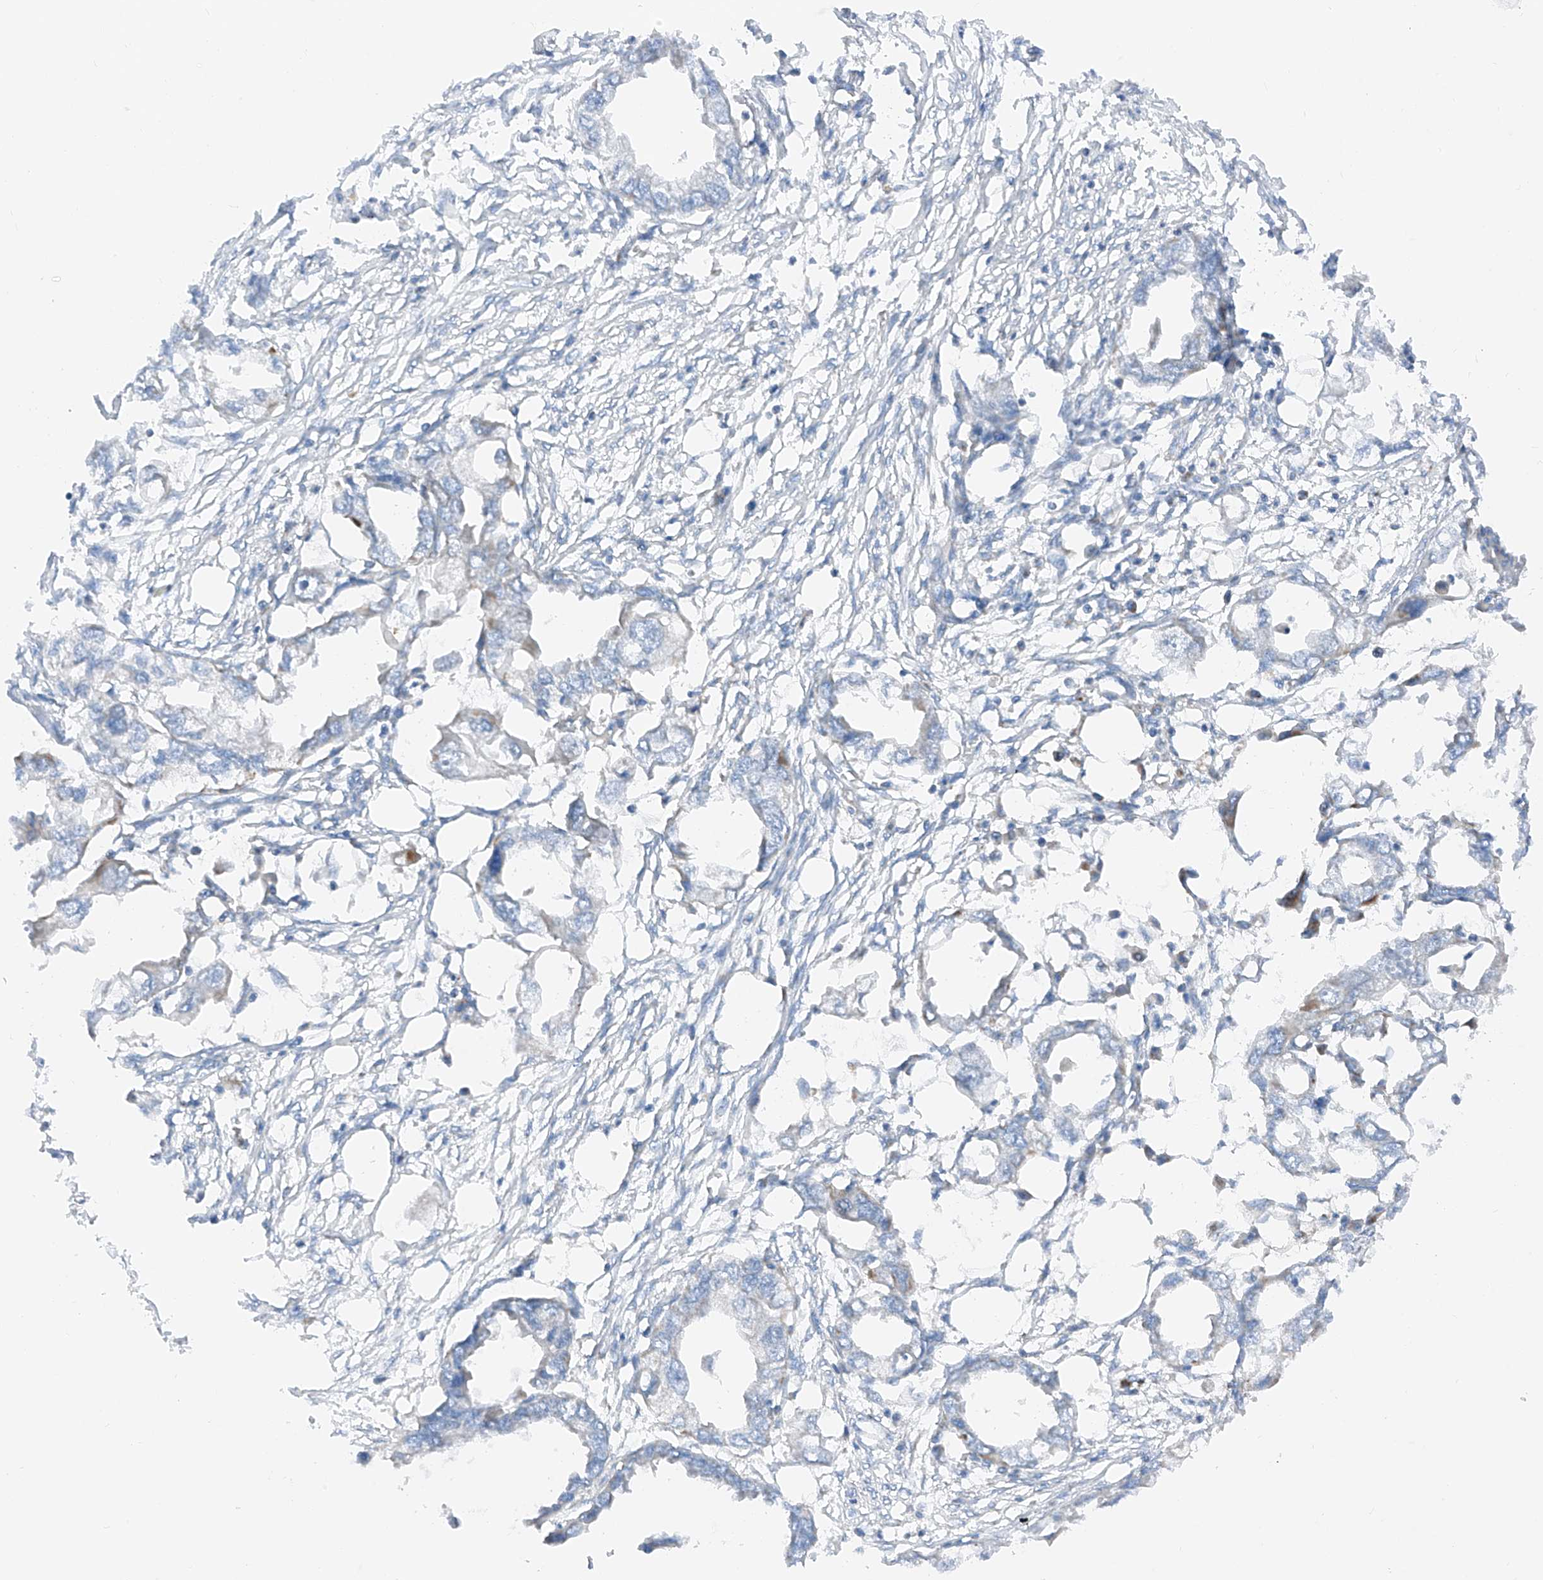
{"staining": {"intensity": "negative", "quantity": "none", "location": "none"}, "tissue": "endometrial cancer", "cell_type": "Tumor cells", "image_type": "cancer", "snomed": [{"axis": "morphology", "description": "Adenocarcinoma, NOS"}, {"axis": "morphology", "description": "Adenocarcinoma, metastatic, NOS"}, {"axis": "topography", "description": "Adipose tissue"}, {"axis": "topography", "description": "Endometrium"}], "caption": "Adenocarcinoma (endometrial) was stained to show a protein in brown. There is no significant expression in tumor cells. (DAB (3,3'-diaminobenzidine) immunohistochemistry, high magnification).", "gene": "MRAP", "patient": {"sex": "female", "age": 67}}